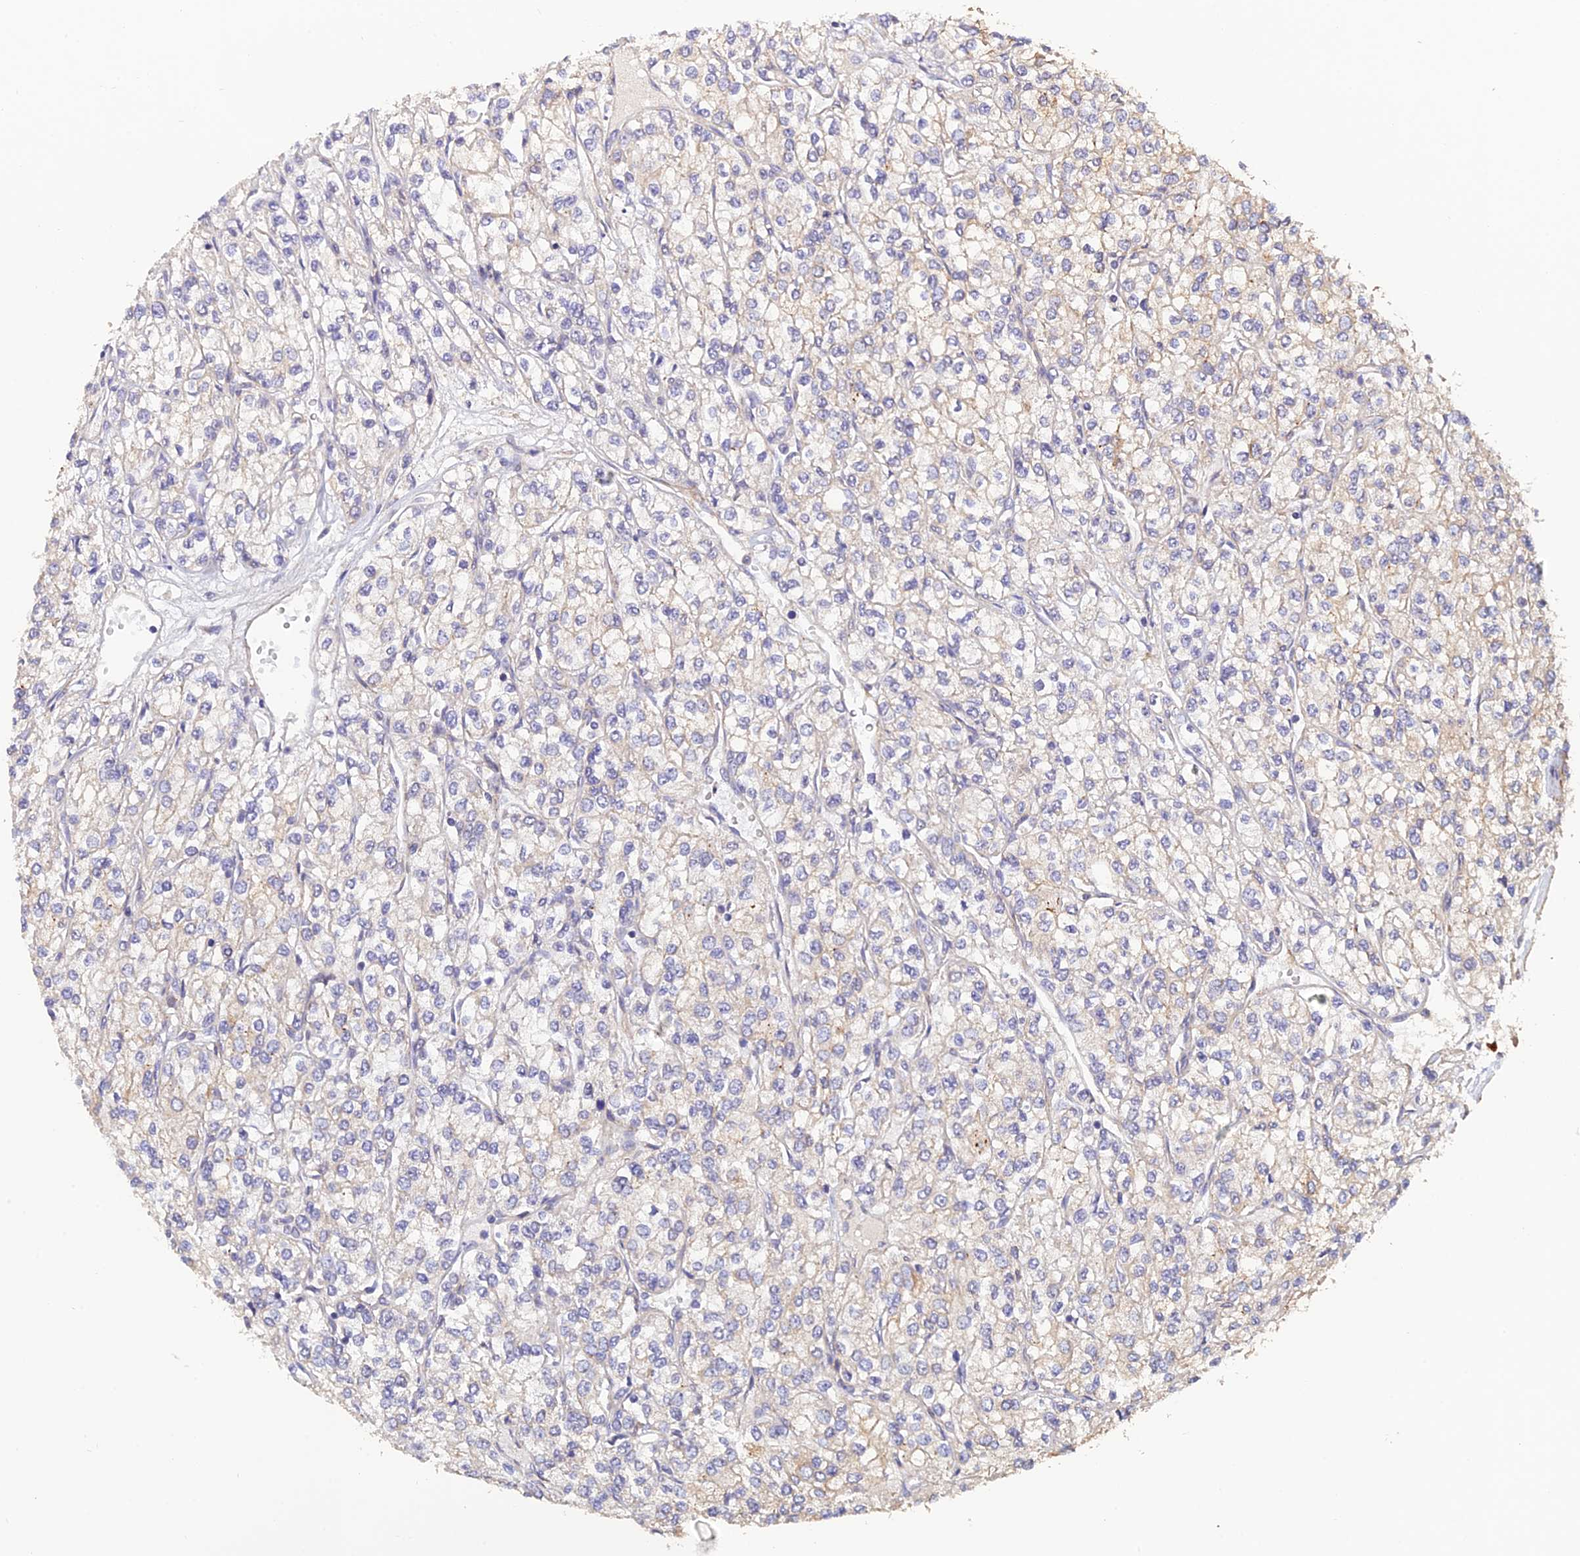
{"staining": {"intensity": "negative", "quantity": "none", "location": "none"}, "tissue": "renal cancer", "cell_type": "Tumor cells", "image_type": "cancer", "snomed": [{"axis": "morphology", "description": "Adenocarcinoma, NOS"}, {"axis": "topography", "description": "Kidney"}], "caption": "IHC of renal adenocarcinoma exhibits no expression in tumor cells.", "gene": "PAGR1", "patient": {"sex": "male", "age": 80}}